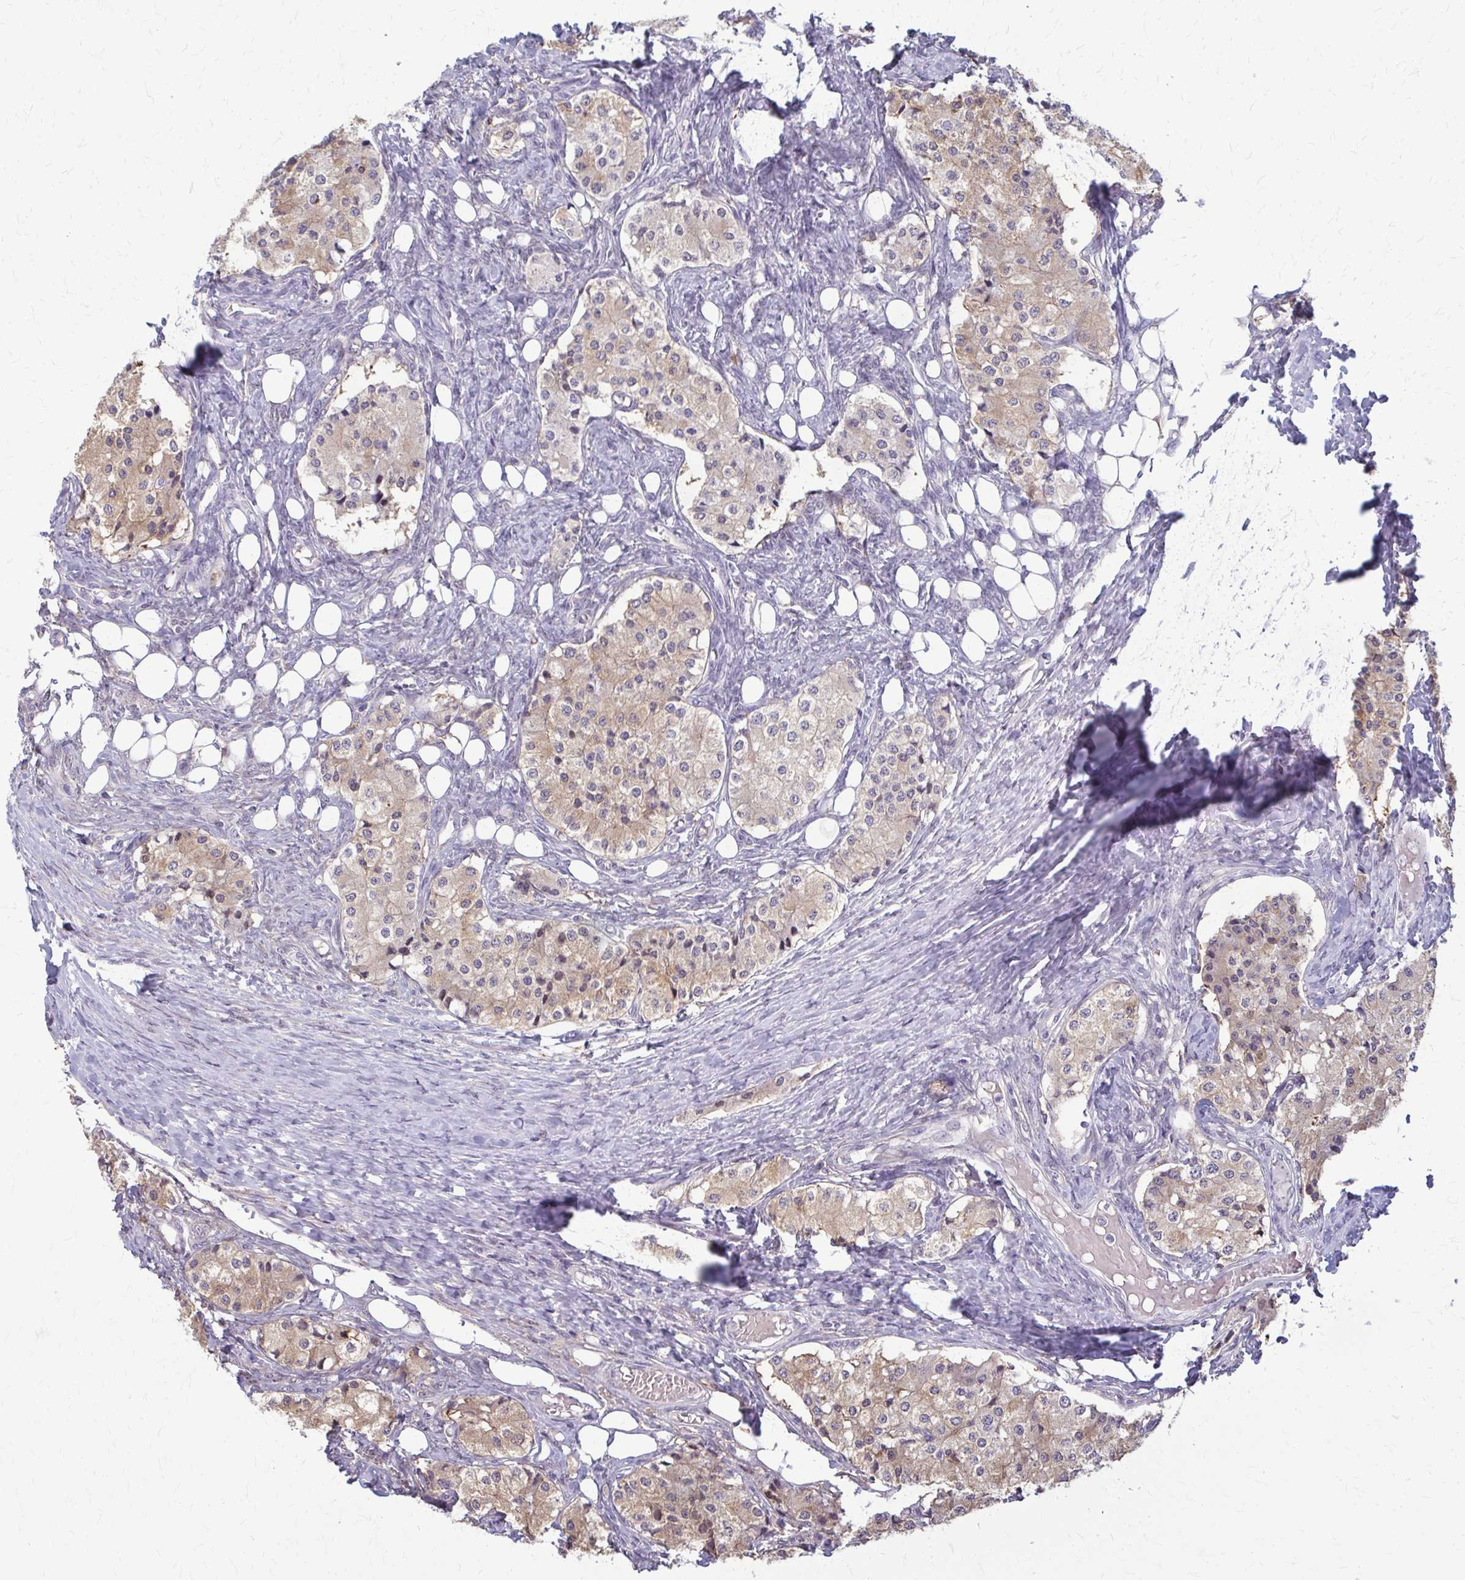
{"staining": {"intensity": "weak", "quantity": "25%-75%", "location": "cytoplasmic/membranous"}, "tissue": "carcinoid", "cell_type": "Tumor cells", "image_type": "cancer", "snomed": [{"axis": "morphology", "description": "Carcinoid, malignant, NOS"}, {"axis": "topography", "description": "Colon"}], "caption": "Brown immunohistochemical staining in carcinoid (malignant) shows weak cytoplasmic/membranous expression in approximately 25%-75% of tumor cells. Nuclei are stained in blue.", "gene": "ZNF34", "patient": {"sex": "female", "age": 52}}